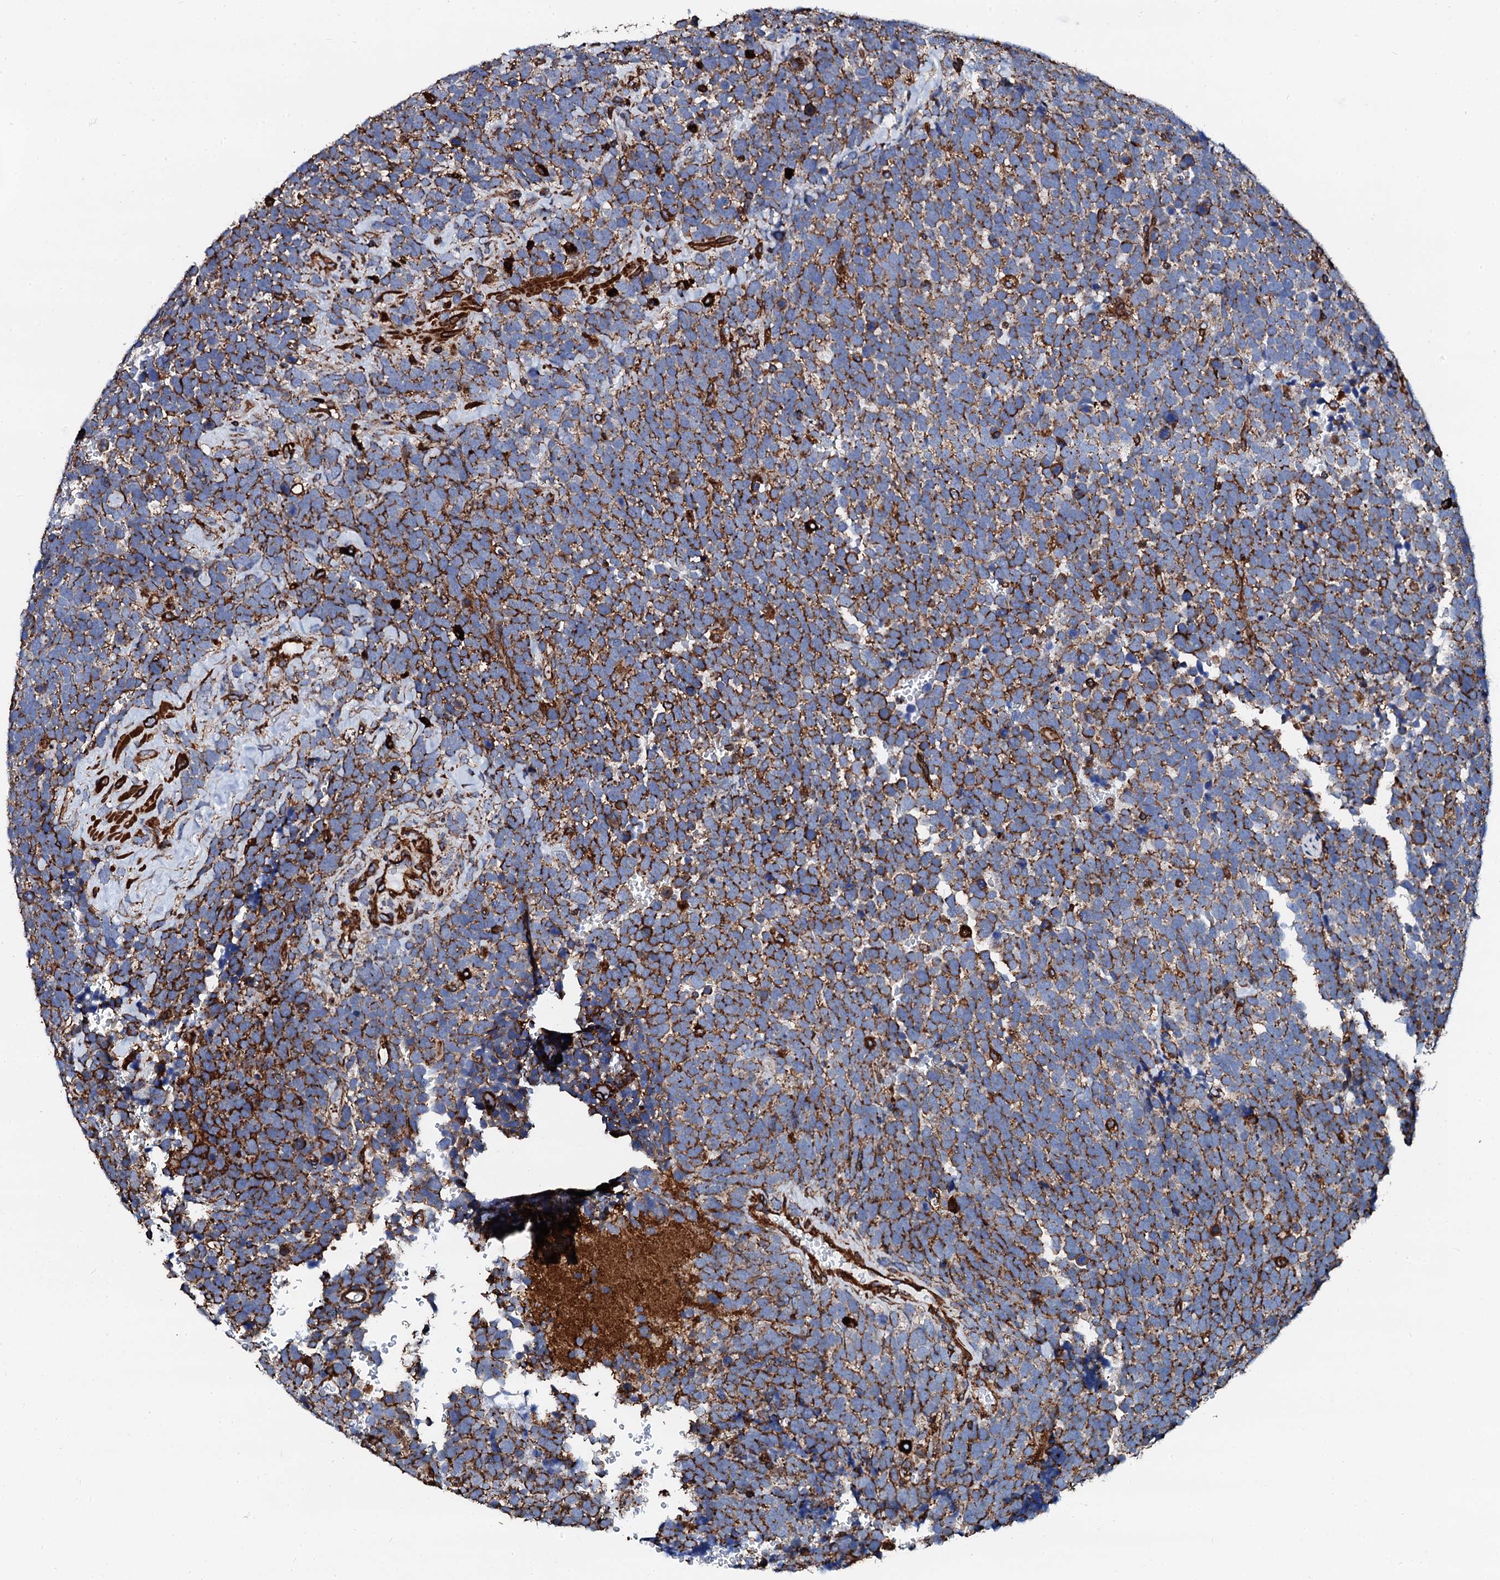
{"staining": {"intensity": "moderate", "quantity": "25%-75%", "location": "cytoplasmic/membranous"}, "tissue": "urothelial cancer", "cell_type": "Tumor cells", "image_type": "cancer", "snomed": [{"axis": "morphology", "description": "Urothelial carcinoma, High grade"}, {"axis": "topography", "description": "Urinary bladder"}], "caption": "There is medium levels of moderate cytoplasmic/membranous expression in tumor cells of urothelial carcinoma (high-grade), as demonstrated by immunohistochemical staining (brown color).", "gene": "INTS10", "patient": {"sex": "female", "age": 82}}